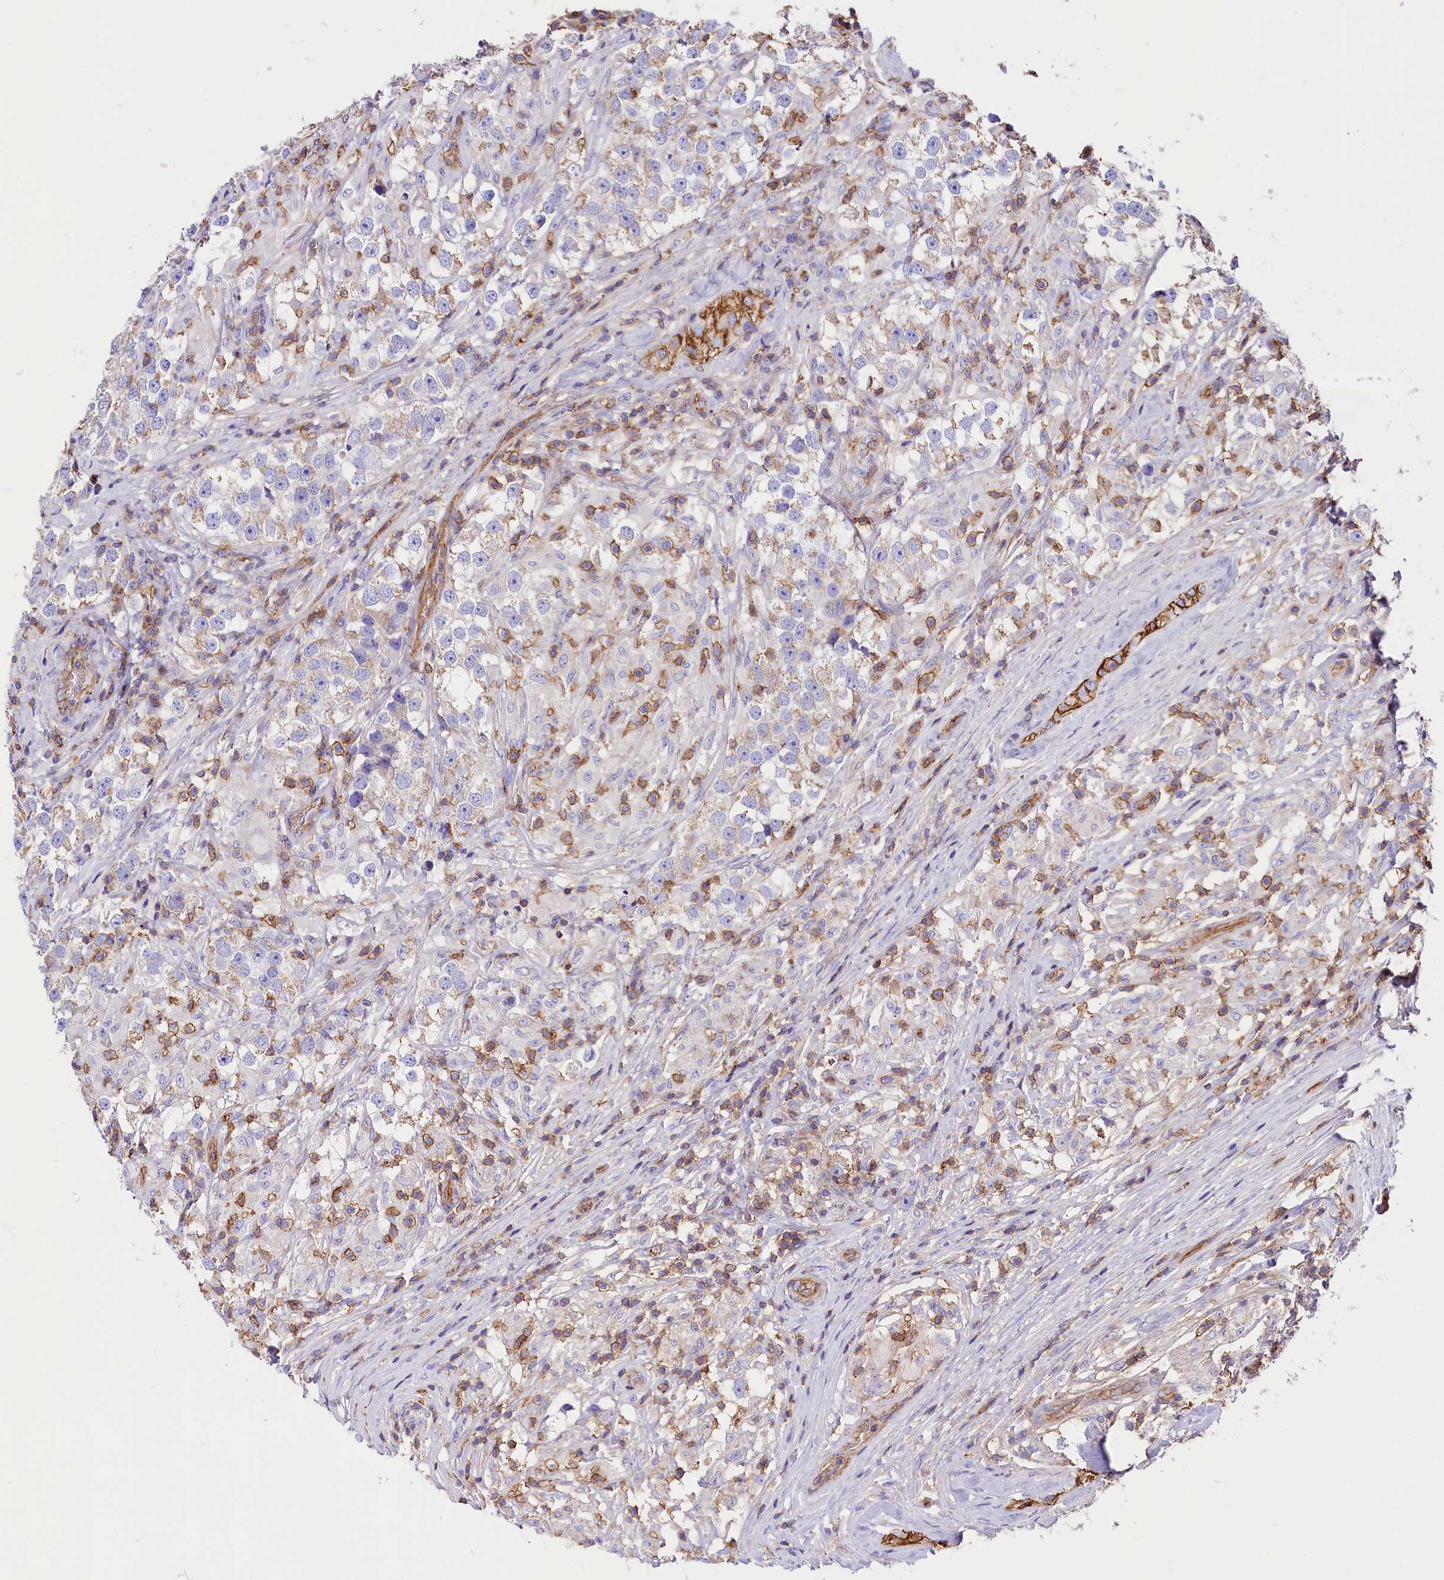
{"staining": {"intensity": "weak", "quantity": "<25%", "location": "cytoplasmic/membranous"}, "tissue": "testis cancer", "cell_type": "Tumor cells", "image_type": "cancer", "snomed": [{"axis": "morphology", "description": "Seminoma, NOS"}, {"axis": "topography", "description": "Testis"}], "caption": "The photomicrograph reveals no significant staining in tumor cells of testis cancer.", "gene": "ATP2B4", "patient": {"sex": "male", "age": 46}}